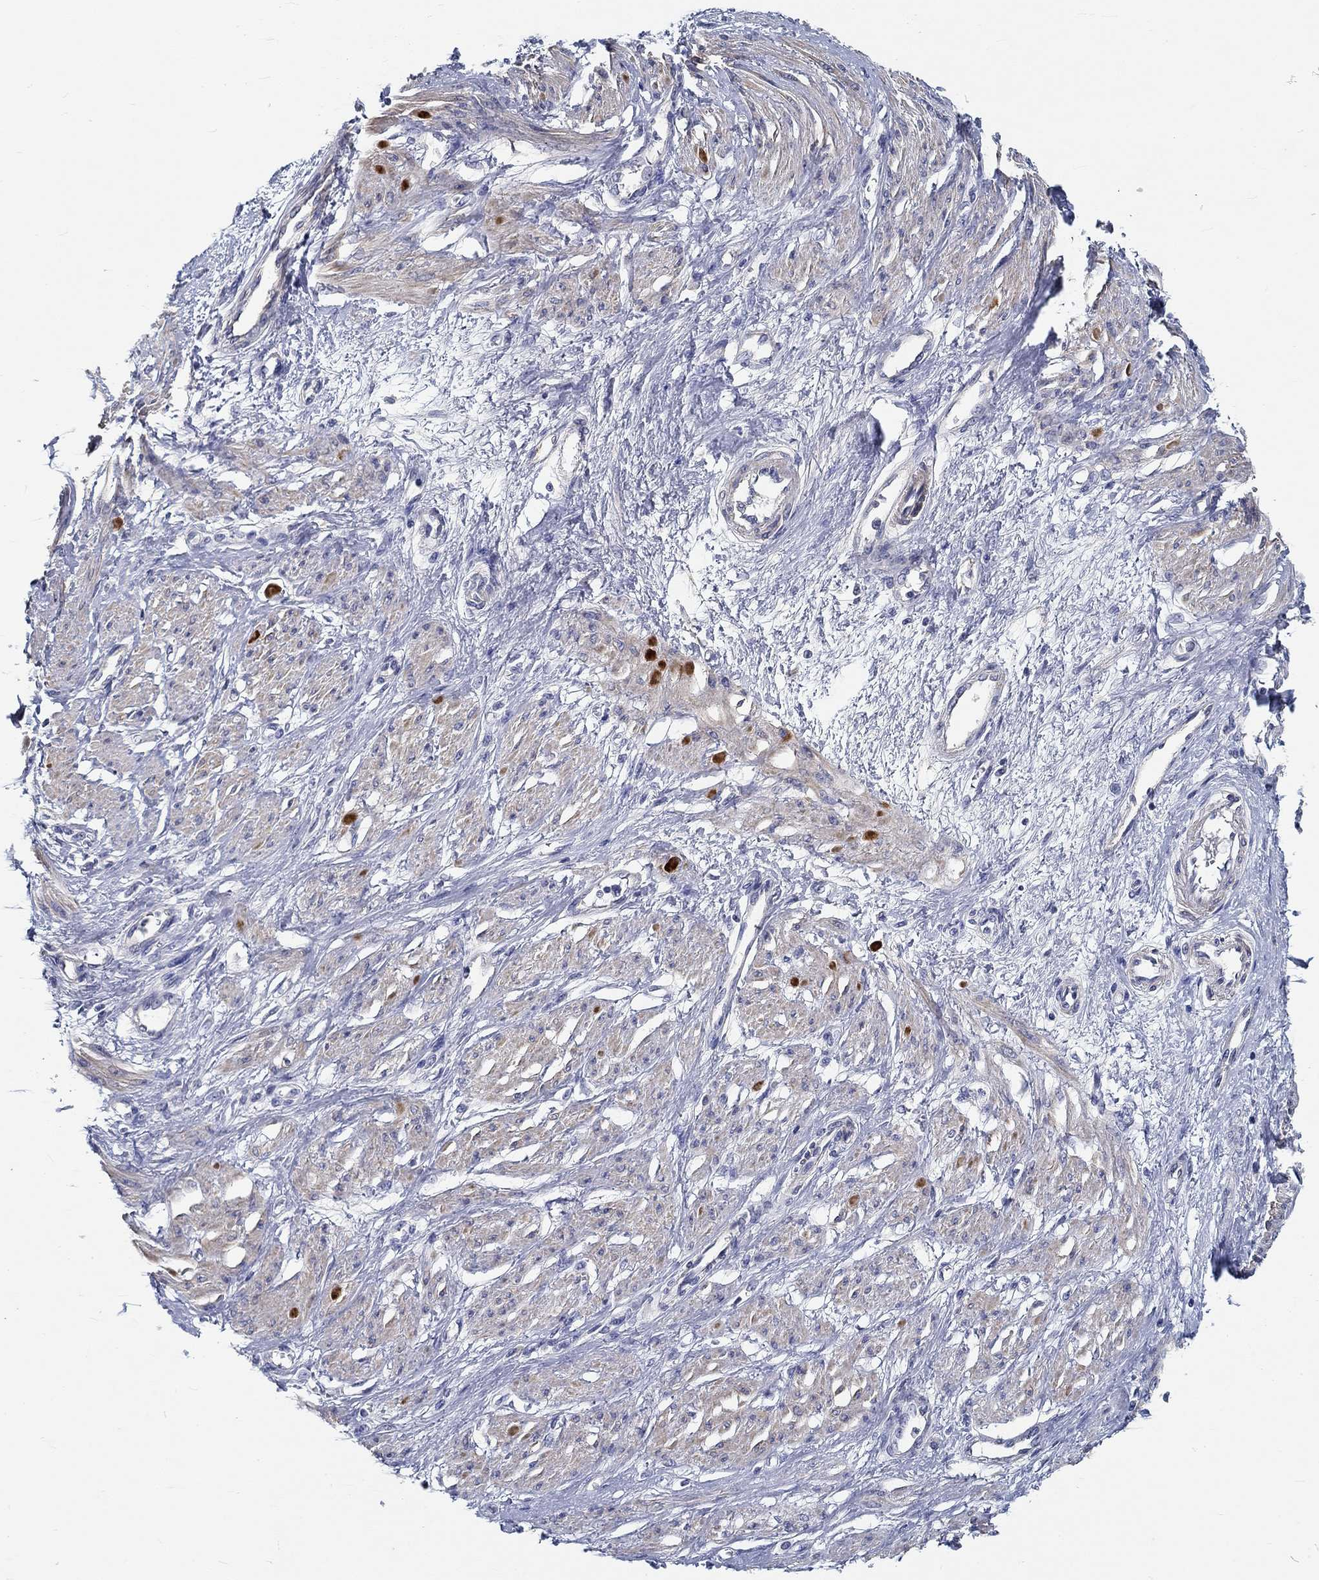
{"staining": {"intensity": "weak", "quantity": "25%-75%", "location": "cytoplasmic/membranous"}, "tissue": "smooth muscle", "cell_type": "Smooth muscle cells", "image_type": "normal", "snomed": [{"axis": "morphology", "description": "Normal tissue, NOS"}, {"axis": "topography", "description": "Smooth muscle"}, {"axis": "topography", "description": "Uterus"}], "caption": "This photomicrograph demonstrates IHC staining of benign smooth muscle, with low weak cytoplasmic/membranous expression in about 25%-75% of smooth muscle cells.", "gene": "MYBPC1", "patient": {"sex": "female", "age": 39}}